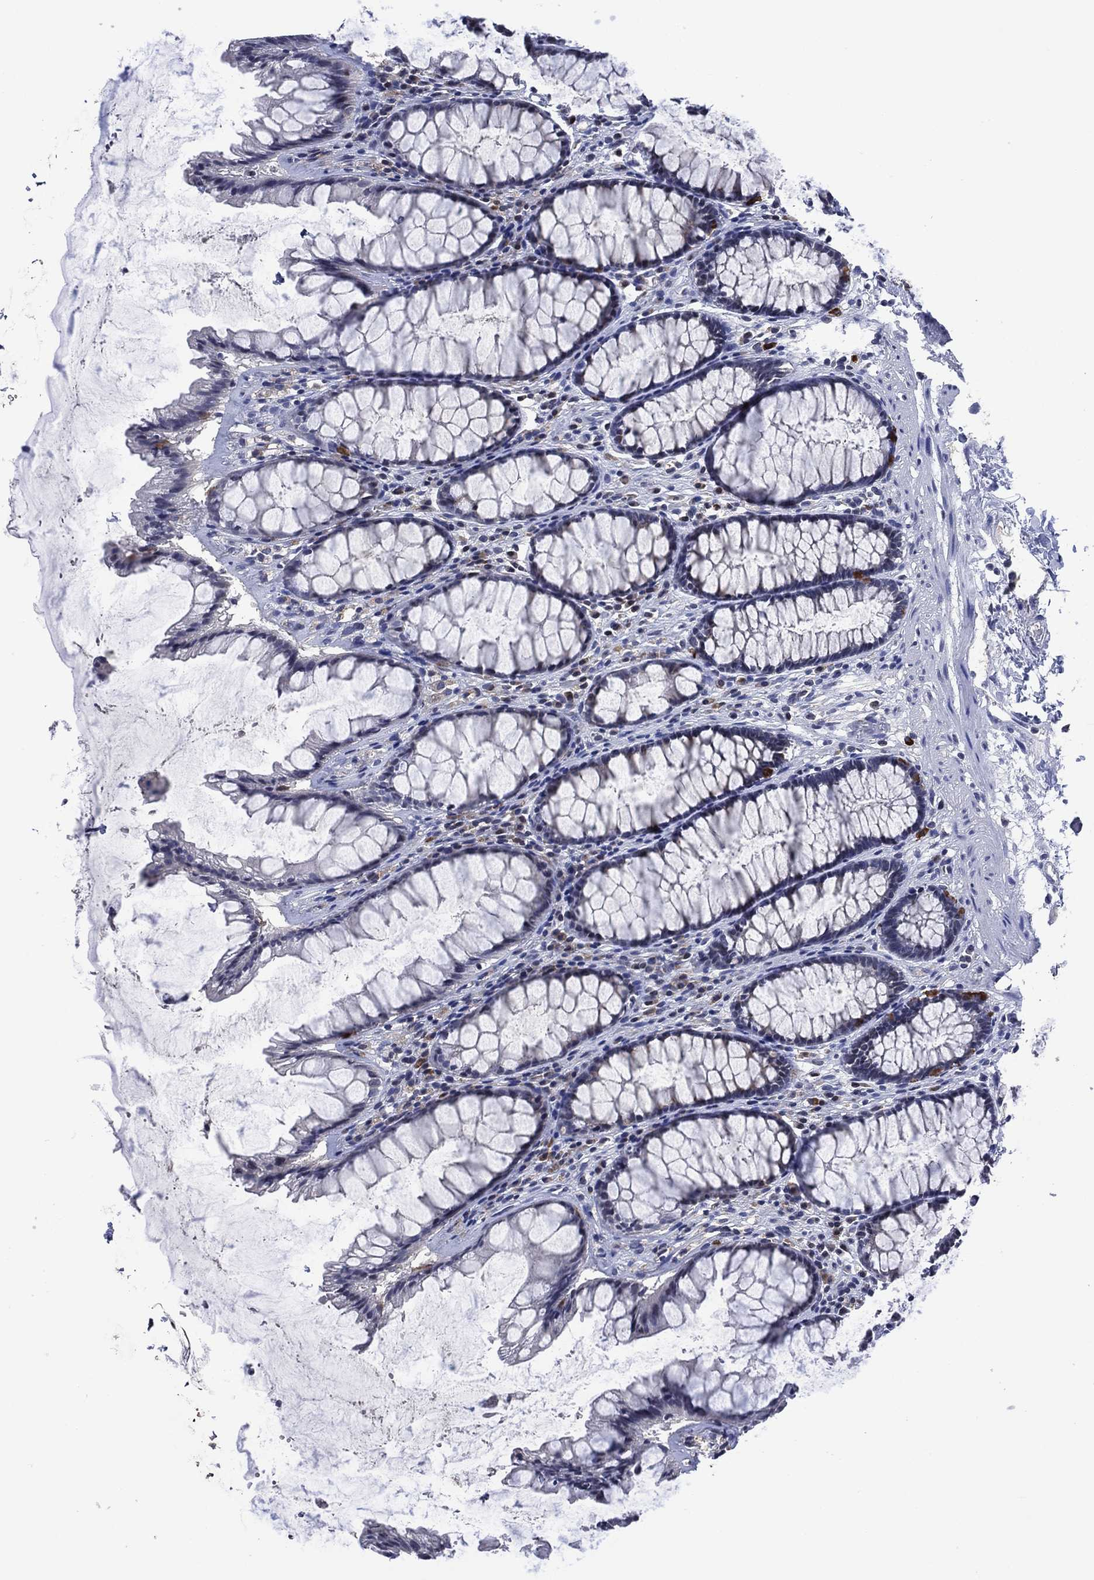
{"staining": {"intensity": "negative", "quantity": "none", "location": "none"}, "tissue": "rectum", "cell_type": "Glandular cells", "image_type": "normal", "snomed": [{"axis": "morphology", "description": "Normal tissue, NOS"}, {"axis": "topography", "description": "Rectum"}], "caption": "The immunohistochemistry image has no significant staining in glandular cells of rectum. (DAB IHC, high magnification).", "gene": "USP26", "patient": {"sex": "male", "age": 72}}